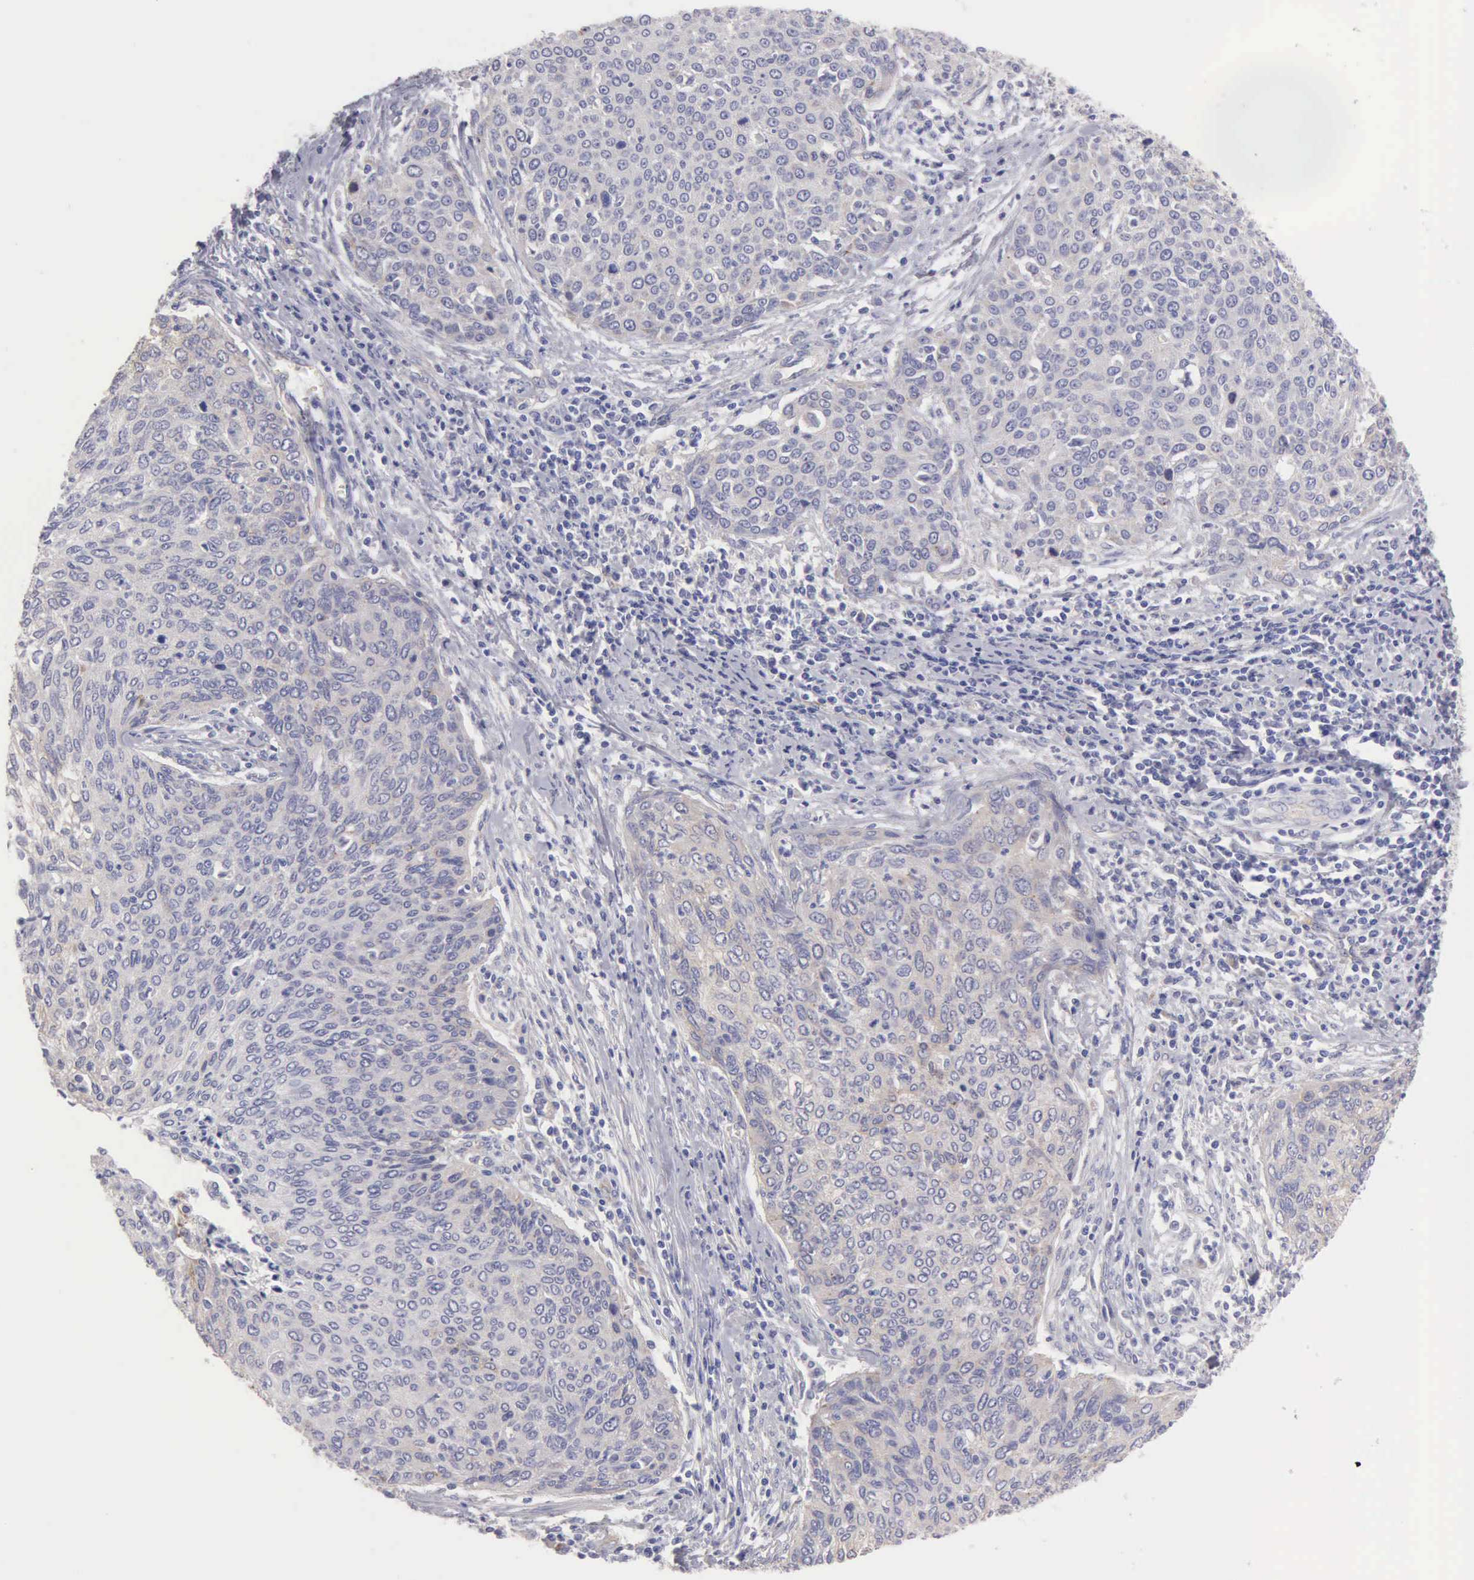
{"staining": {"intensity": "weak", "quantity": "25%-75%", "location": "cytoplasmic/membranous"}, "tissue": "cervical cancer", "cell_type": "Tumor cells", "image_type": "cancer", "snomed": [{"axis": "morphology", "description": "Squamous cell carcinoma, NOS"}, {"axis": "topography", "description": "Cervix"}], "caption": "Immunohistochemistry (IHC) (DAB) staining of cervical squamous cell carcinoma displays weak cytoplasmic/membranous protein expression in about 25%-75% of tumor cells.", "gene": "APP", "patient": {"sex": "female", "age": 38}}